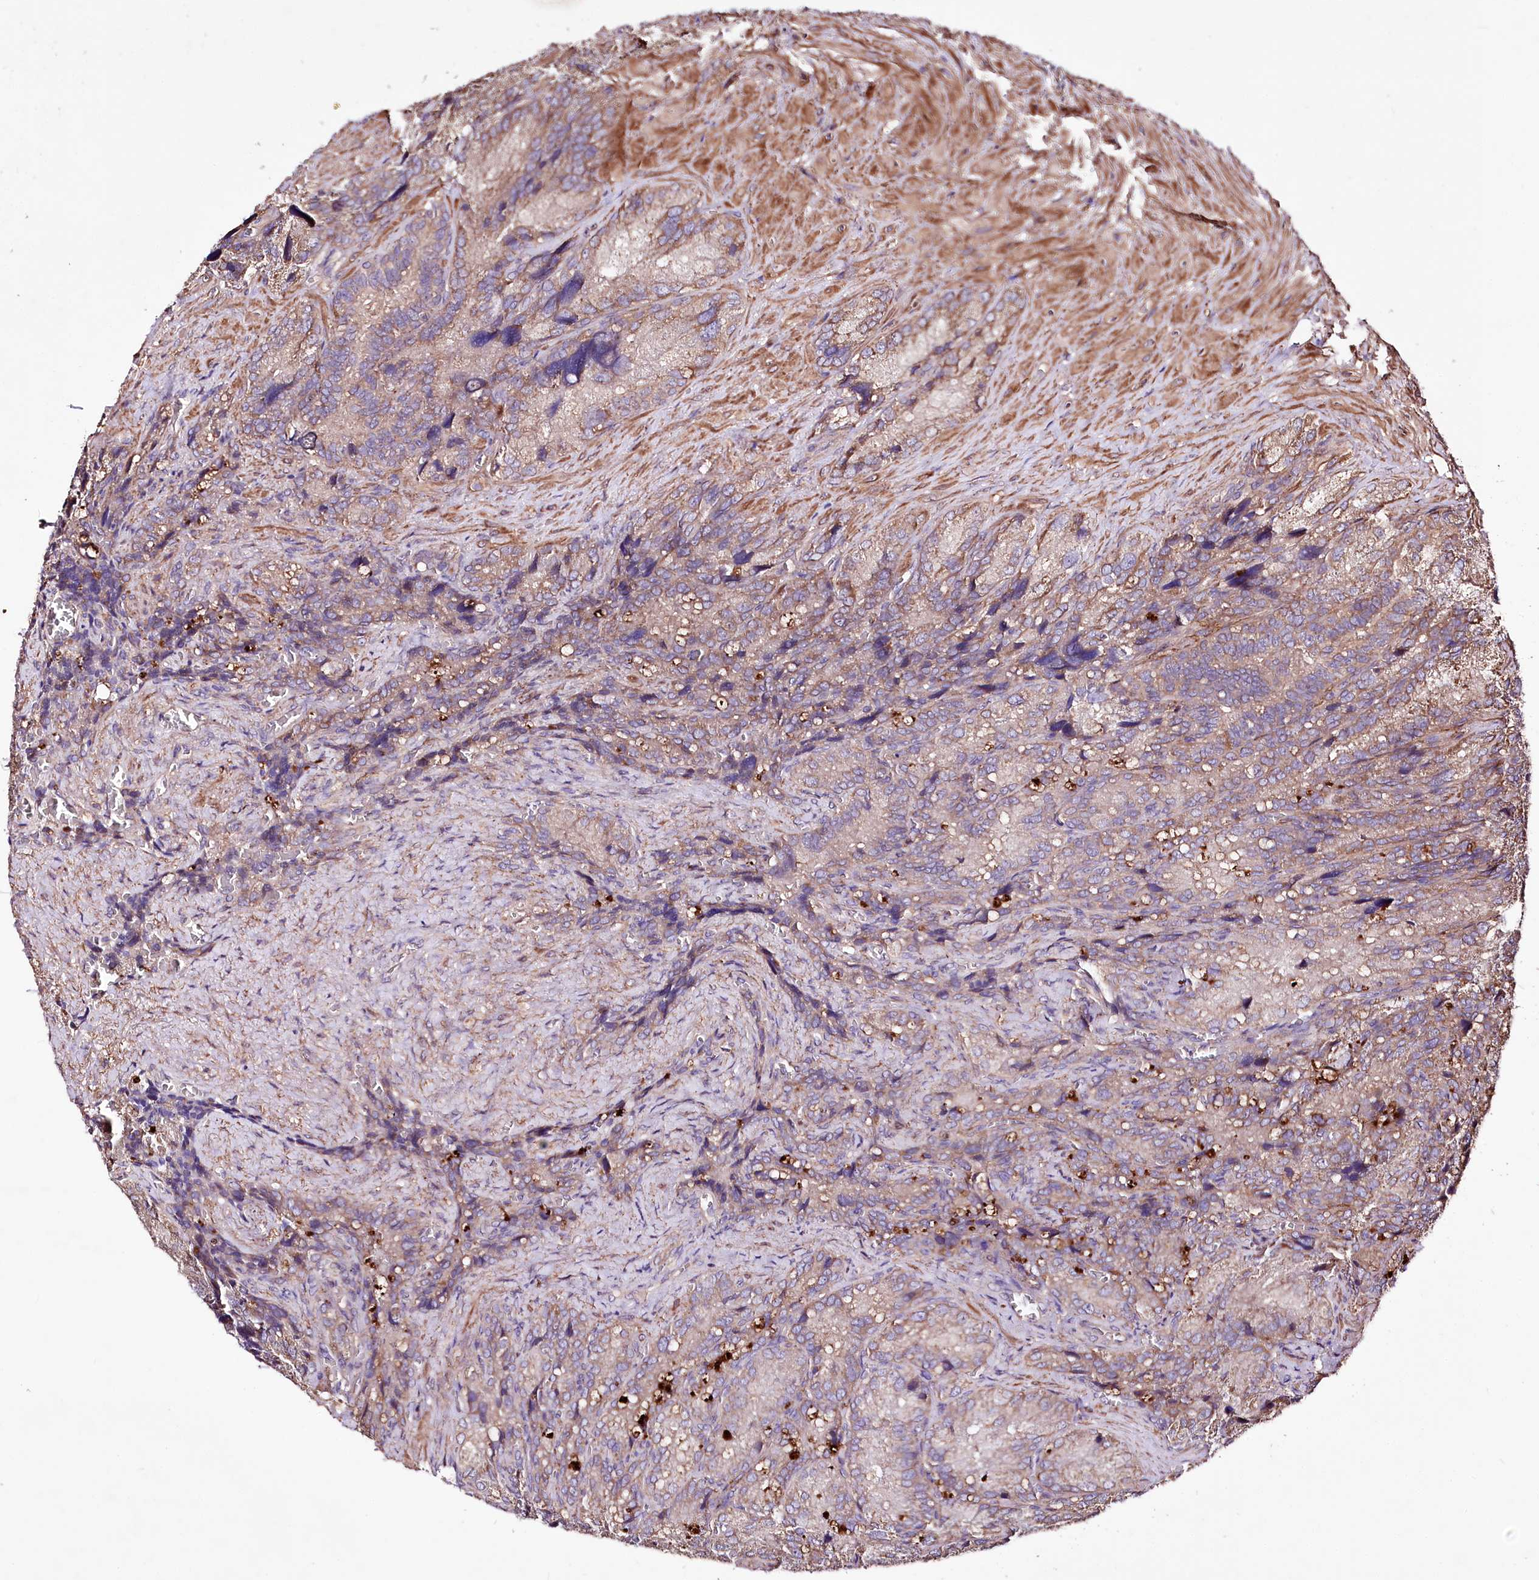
{"staining": {"intensity": "moderate", "quantity": "25%-75%", "location": "cytoplasmic/membranous"}, "tissue": "seminal vesicle", "cell_type": "Glandular cells", "image_type": "normal", "snomed": [{"axis": "morphology", "description": "Normal tissue, NOS"}, {"axis": "topography", "description": "Seminal veicle"}], "caption": "A brown stain labels moderate cytoplasmic/membranous positivity of a protein in glandular cells of normal human seminal vesicle. (brown staining indicates protein expression, while blue staining denotes nuclei).", "gene": "WWC1", "patient": {"sex": "male", "age": 62}}